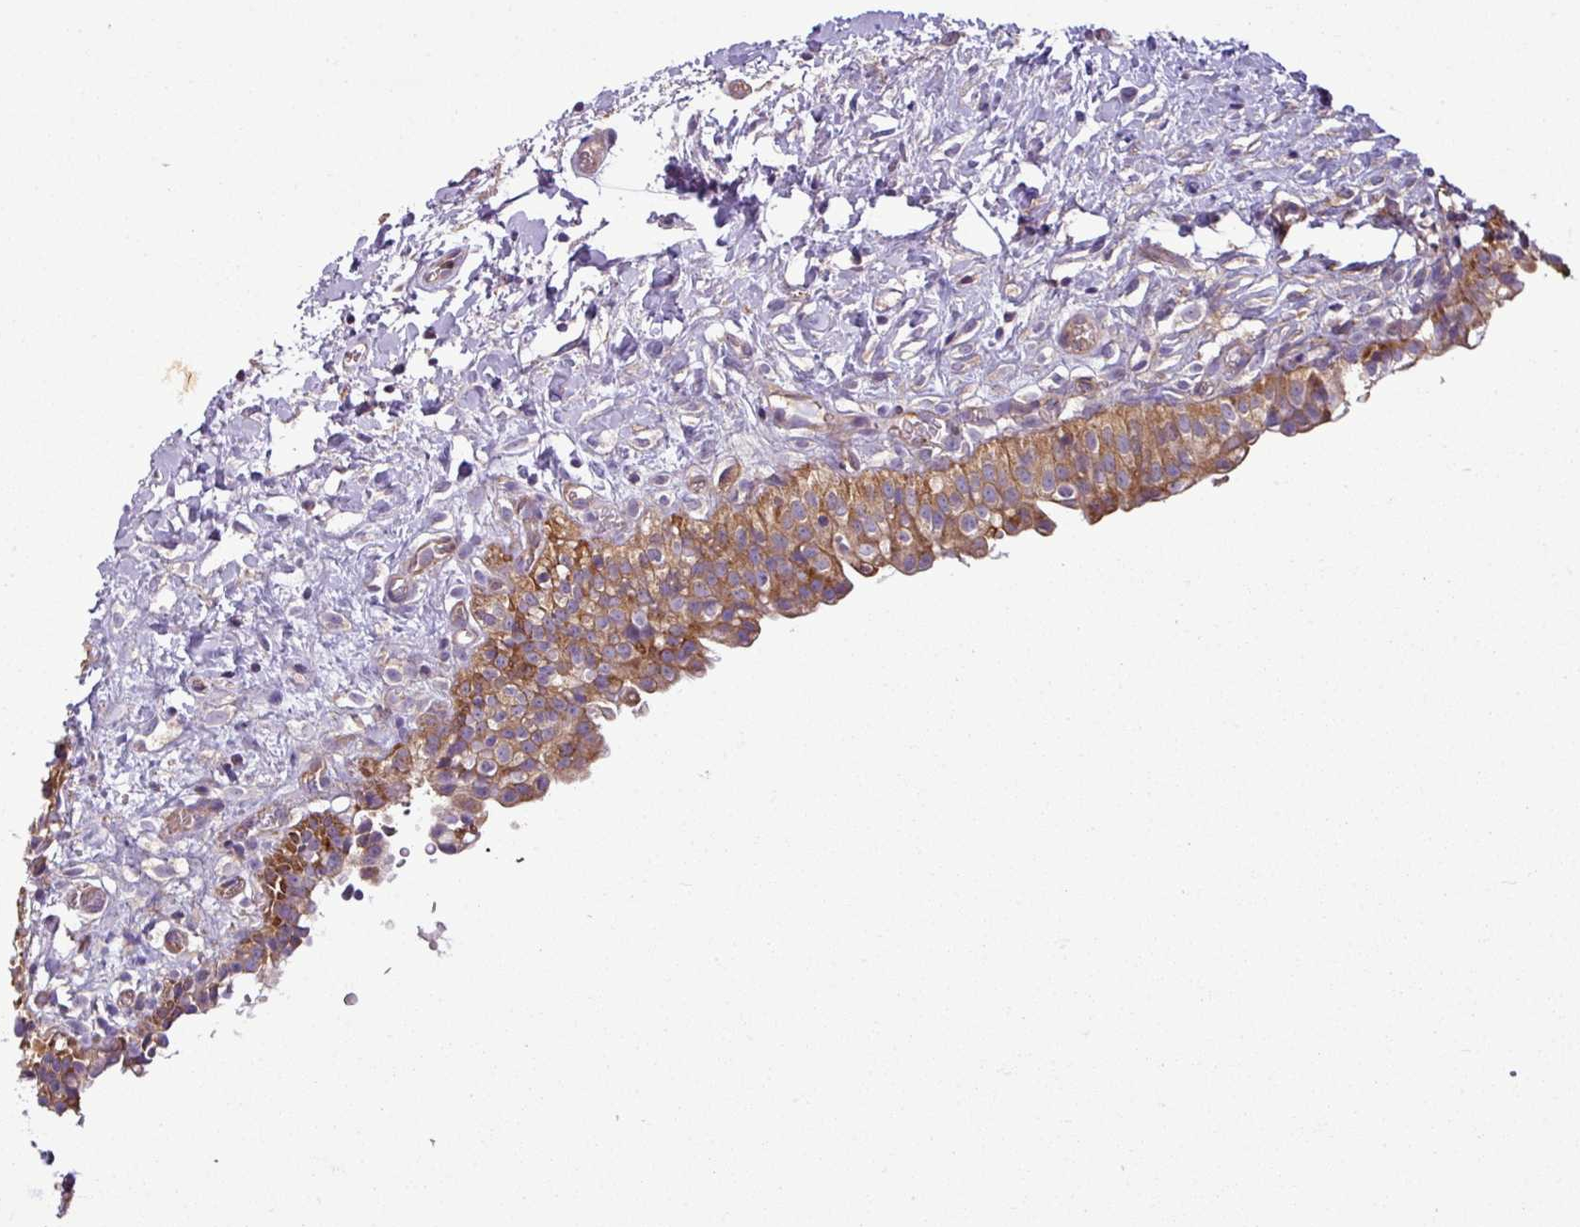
{"staining": {"intensity": "strong", "quantity": ">75%", "location": "cytoplasmic/membranous"}, "tissue": "urinary bladder", "cell_type": "Urothelial cells", "image_type": "normal", "snomed": [{"axis": "morphology", "description": "Normal tissue, NOS"}, {"axis": "topography", "description": "Urinary bladder"}], "caption": "Protein expression analysis of benign urinary bladder exhibits strong cytoplasmic/membranous expression in approximately >75% of urothelial cells.", "gene": "XNDC1N", "patient": {"sex": "male", "age": 51}}